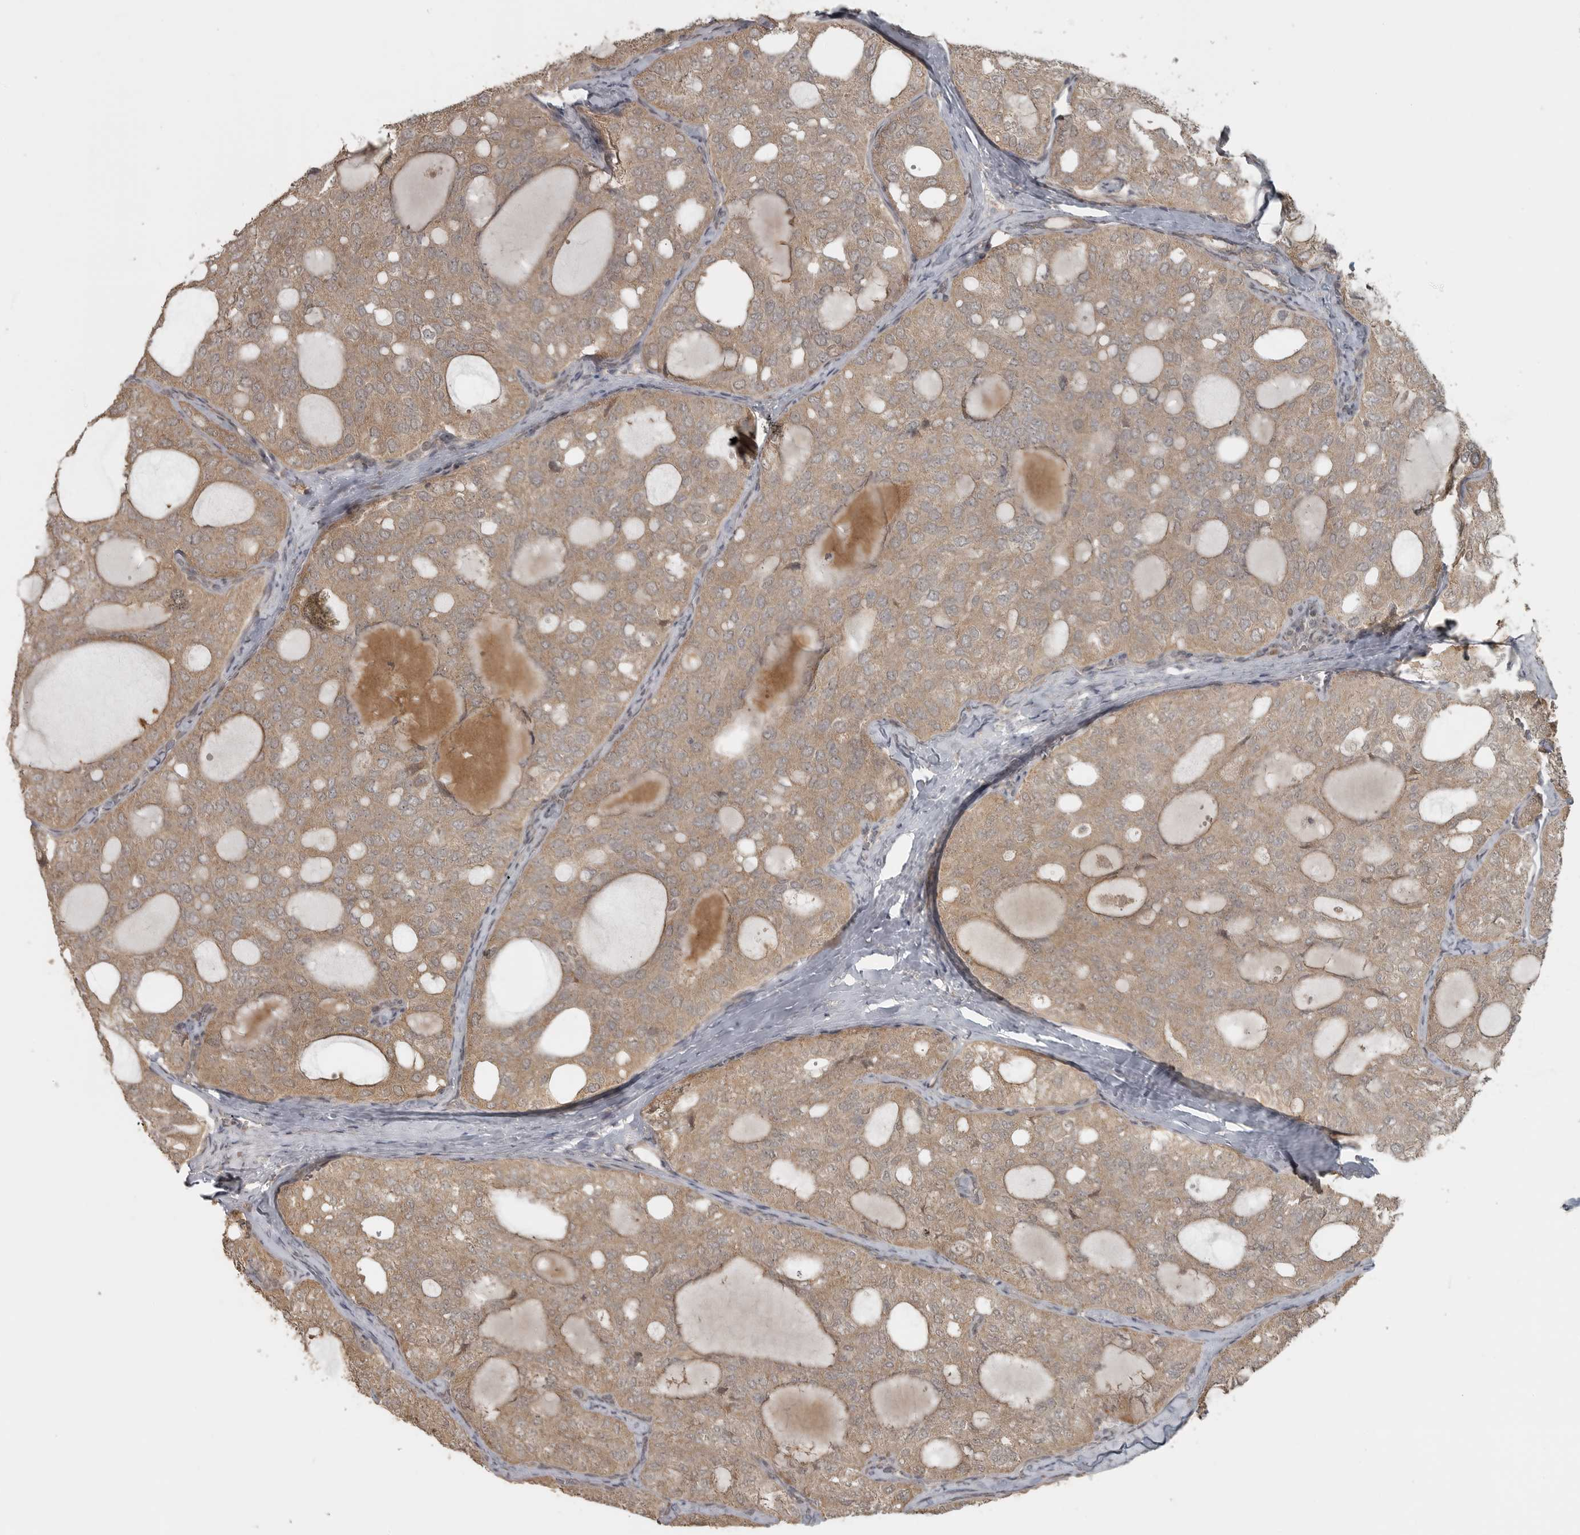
{"staining": {"intensity": "weak", "quantity": ">75%", "location": "cytoplasmic/membranous"}, "tissue": "thyroid cancer", "cell_type": "Tumor cells", "image_type": "cancer", "snomed": [{"axis": "morphology", "description": "Follicular adenoma carcinoma, NOS"}, {"axis": "topography", "description": "Thyroid gland"}], "caption": "The histopathology image exhibits staining of thyroid follicular adenoma carcinoma, revealing weak cytoplasmic/membranous protein expression (brown color) within tumor cells.", "gene": "LLGL1", "patient": {"sex": "male", "age": 75}}